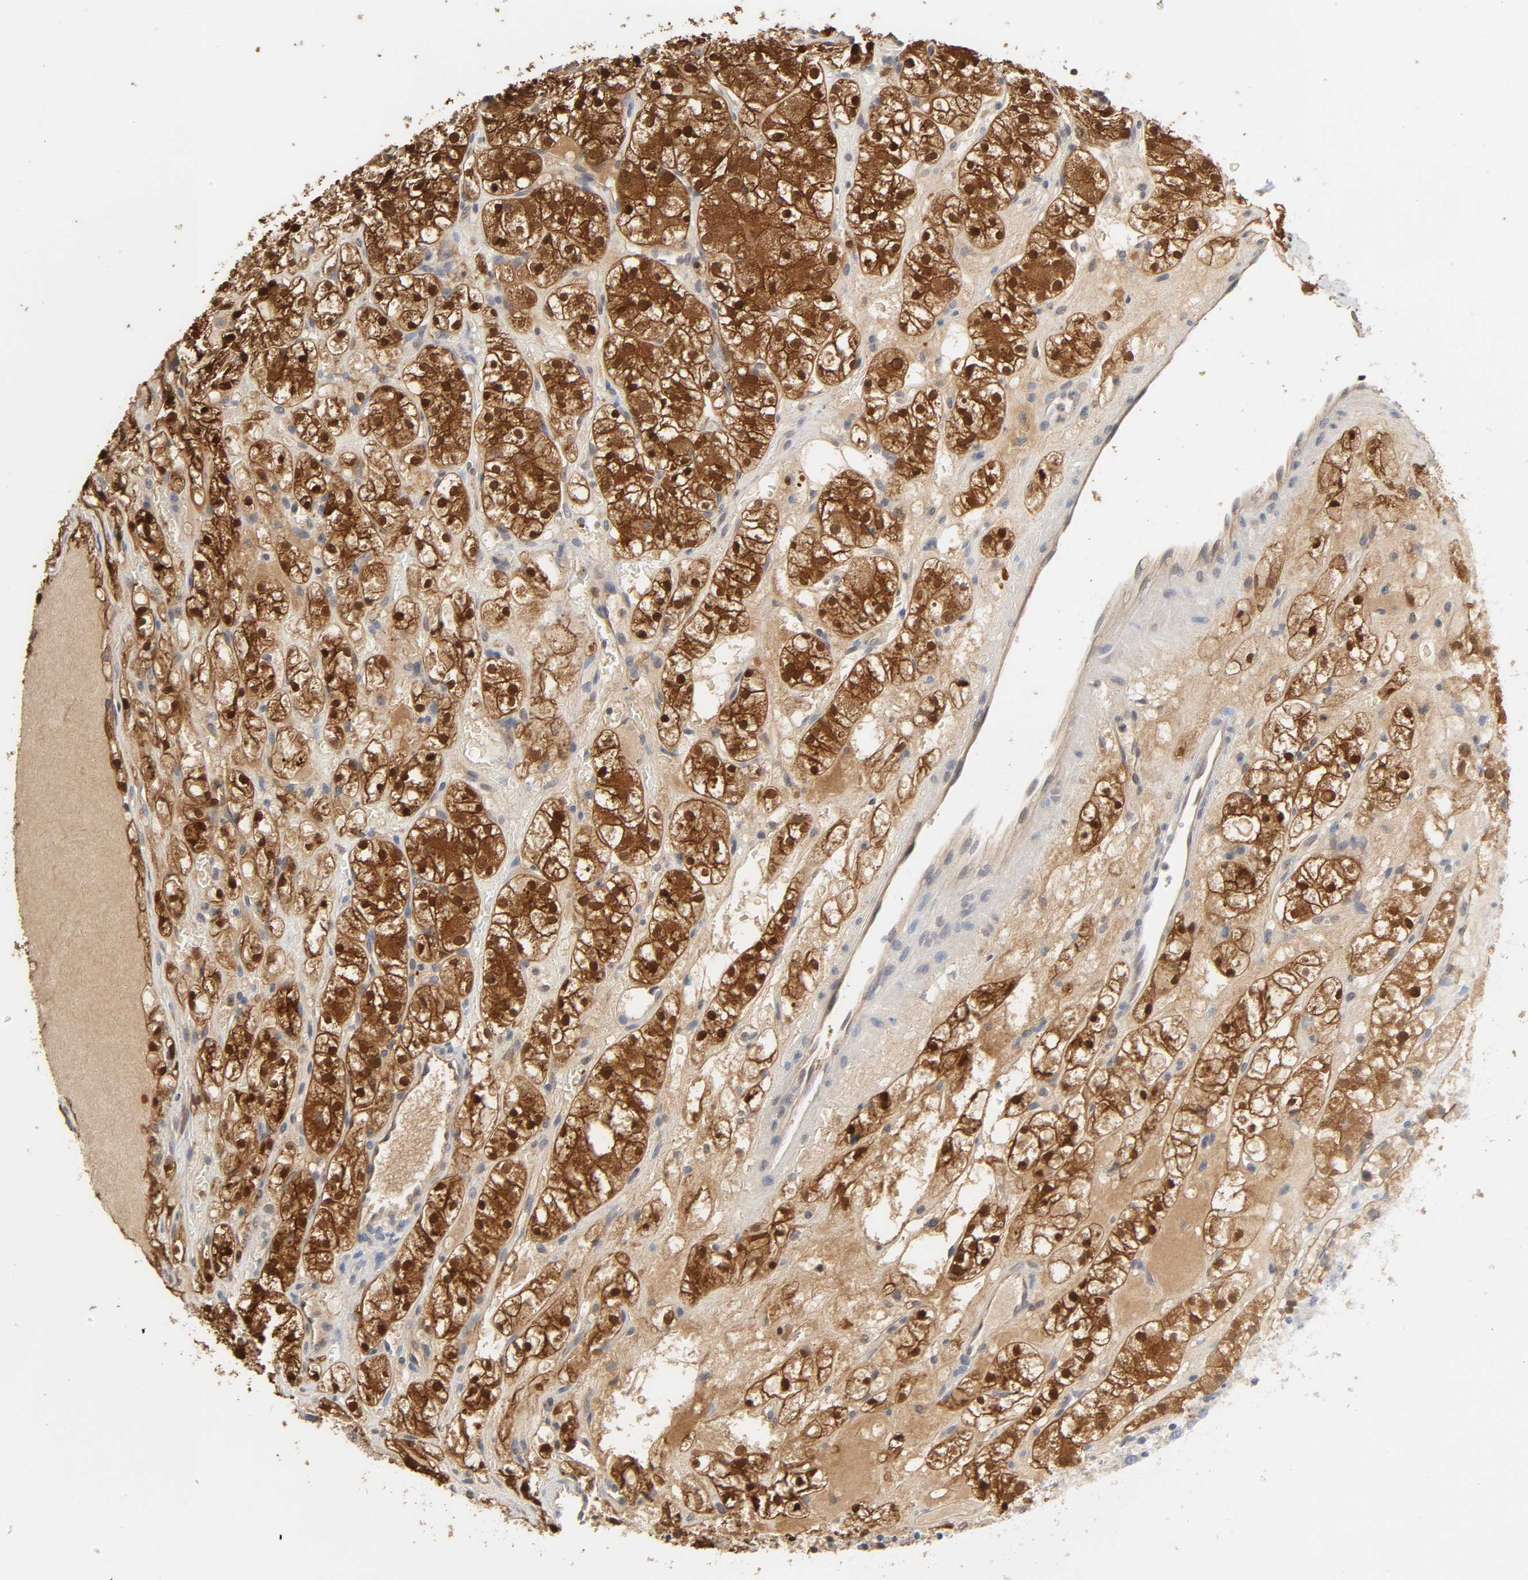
{"staining": {"intensity": "strong", "quantity": ">75%", "location": "cytoplasmic/membranous,nuclear"}, "tissue": "renal cancer", "cell_type": "Tumor cells", "image_type": "cancer", "snomed": [{"axis": "morphology", "description": "Adenocarcinoma, NOS"}, {"axis": "topography", "description": "Kidney"}], "caption": "Strong cytoplasmic/membranous and nuclear positivity is seen in approximately >75% of tumor cells in renal adenocarcinoma.", "gene": "MIF", "patient": {"sex": "female", "age": 60}}